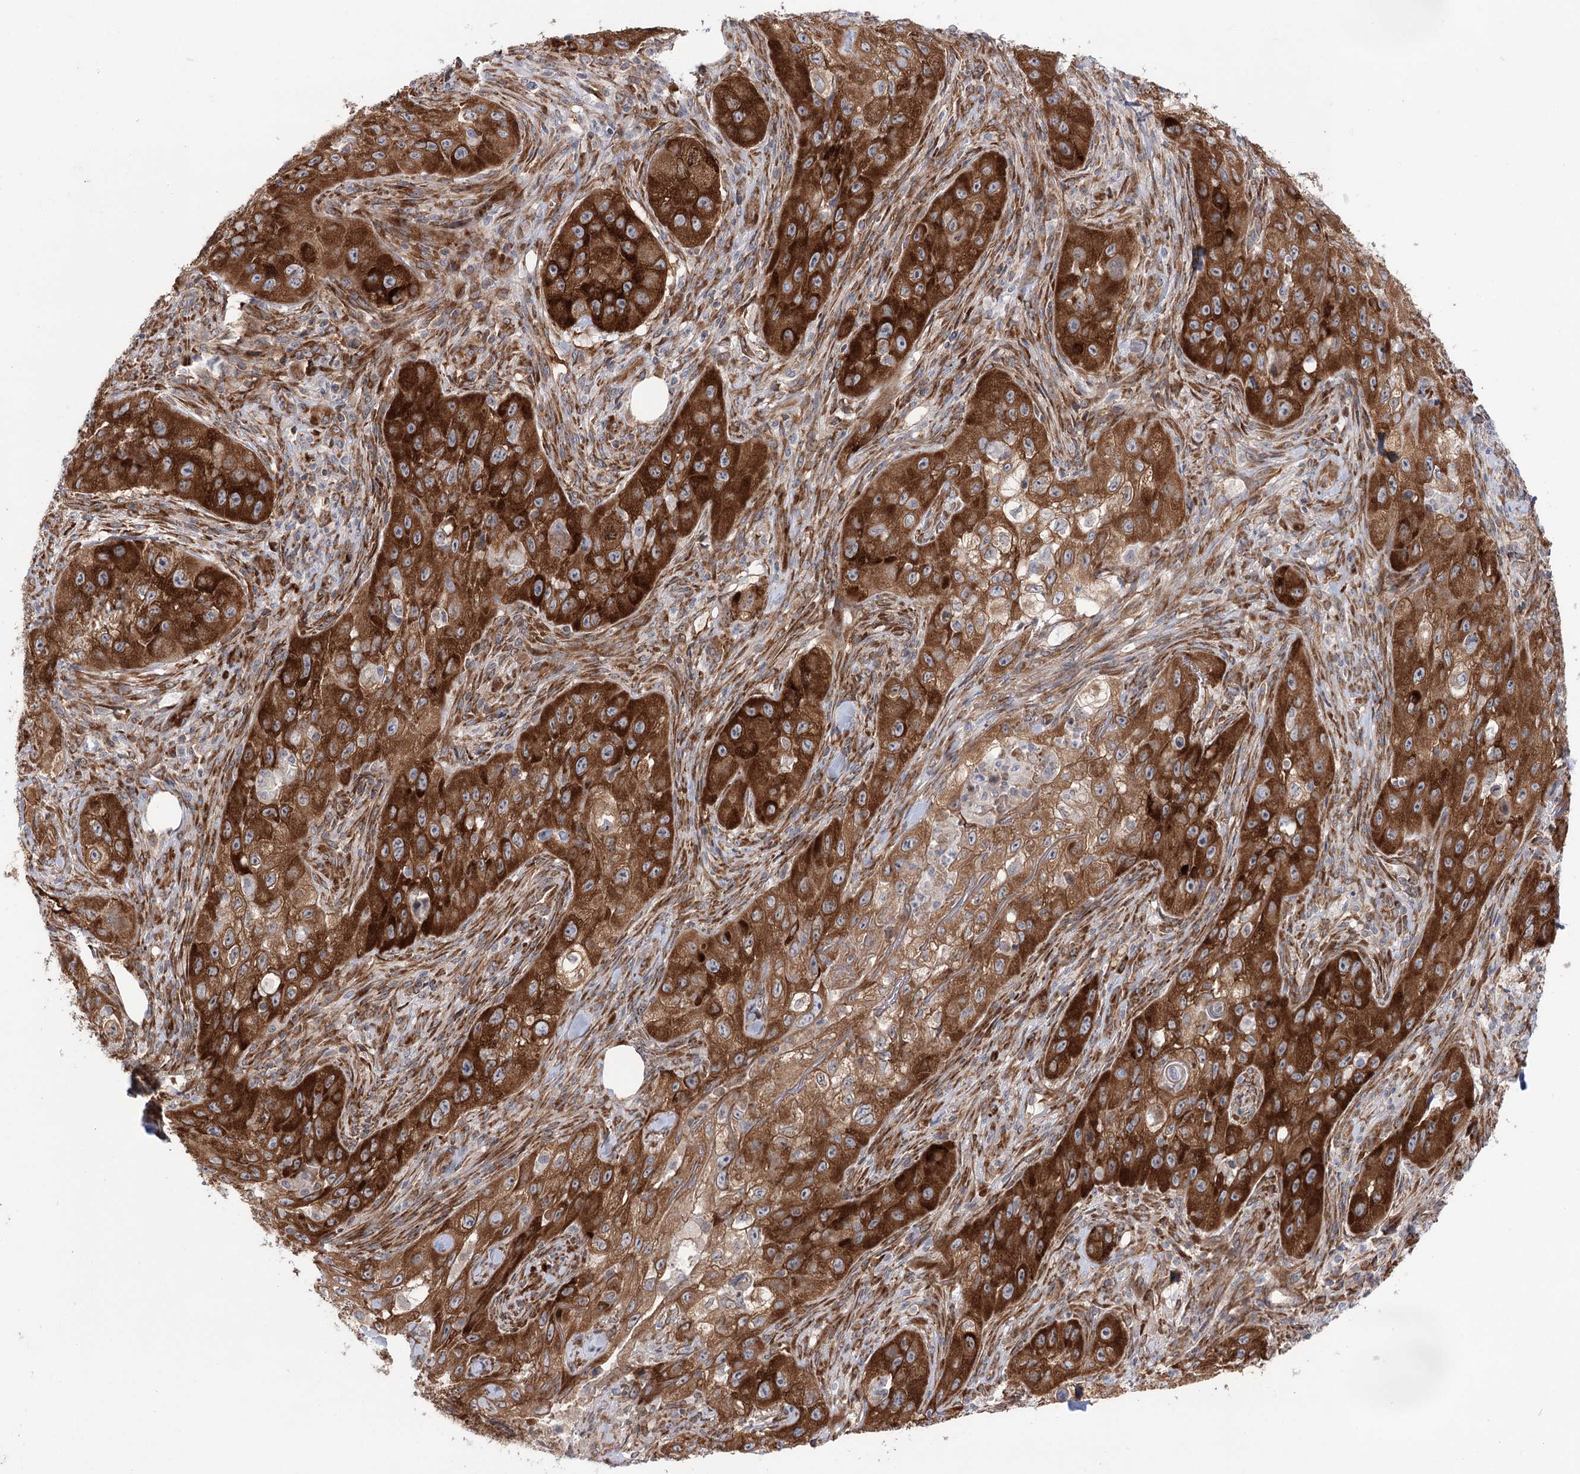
{"staining": {"intensity": "strong", "quantity": ">75%", "location": "cytoplasmic/membranous"}, "tissue": "skin cancer", "cell_type": "Tumor cells", "image_type": "cancer", "snomed": [{"axis": "morphology", "description": "Squamous cell carcinoma, NOS"}, {"axis": "topography", "description": "Skin"}, {"axis": "topography", "description": "Subcutis"}], "caption": "The immunohistochemical stain labels strong cytoplasmic/membranous staining in tumor cells of squamous cell carcinoma (skin) tissue.", "gene": "VWA2", "patient": {"sex": "male", "age": 73}}